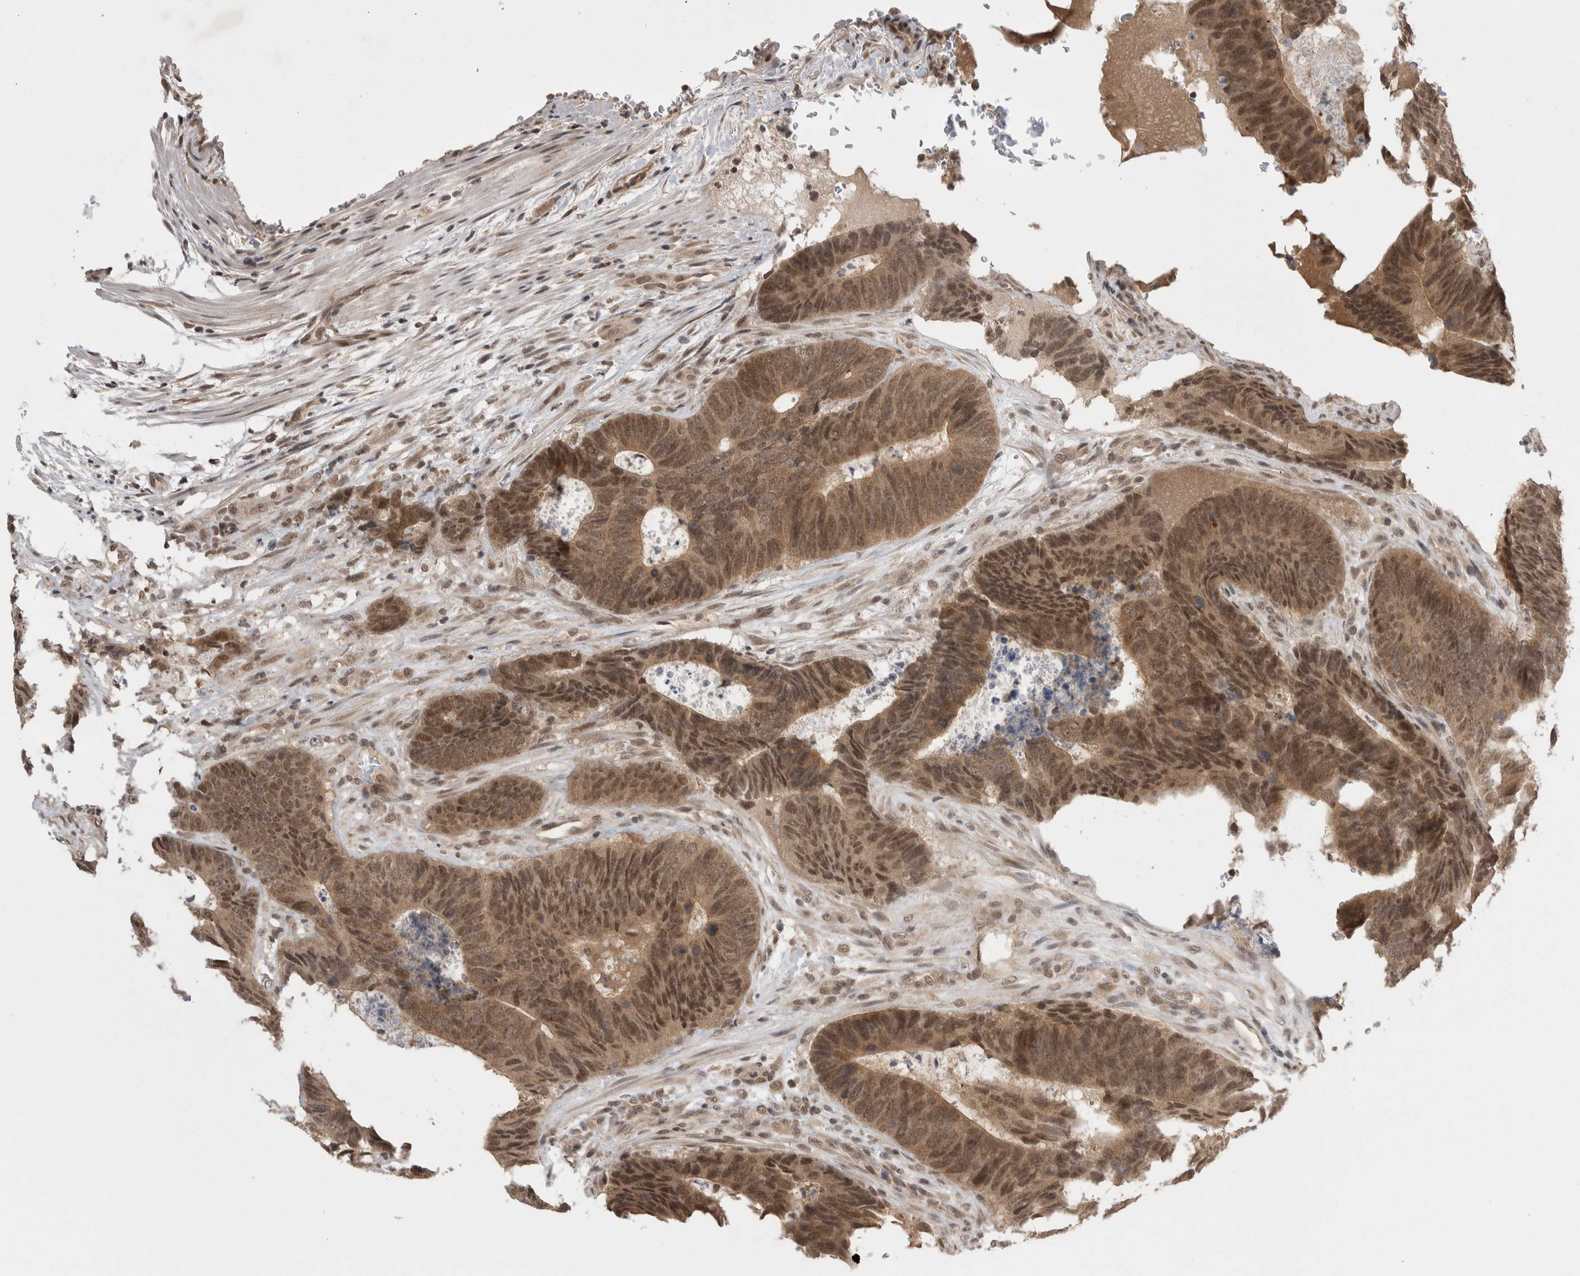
{"staining": {"intensity": "moderate", "quantity": ">75%", "location": "cytoplasmic/membranous,nuclear"}, "tissue": "colorectal cancer", "cell_type": "Tumor cells", "image_type": "cancer", "snomed": [{"axis": "morphology", "description": "Adenocarcinoma, NOS"}, {"axis": "topography", "description": "Colon"}], "caption": "DAB immunohistochemical staining of human adenocarcinoma (colorectal) demonstrates moderate cytoplasmic/membranous and nuclear protein positivity in about >75% of tumor cells.", "gene": "ZNF341", "patient": {"sex": "male", "age": 56}}